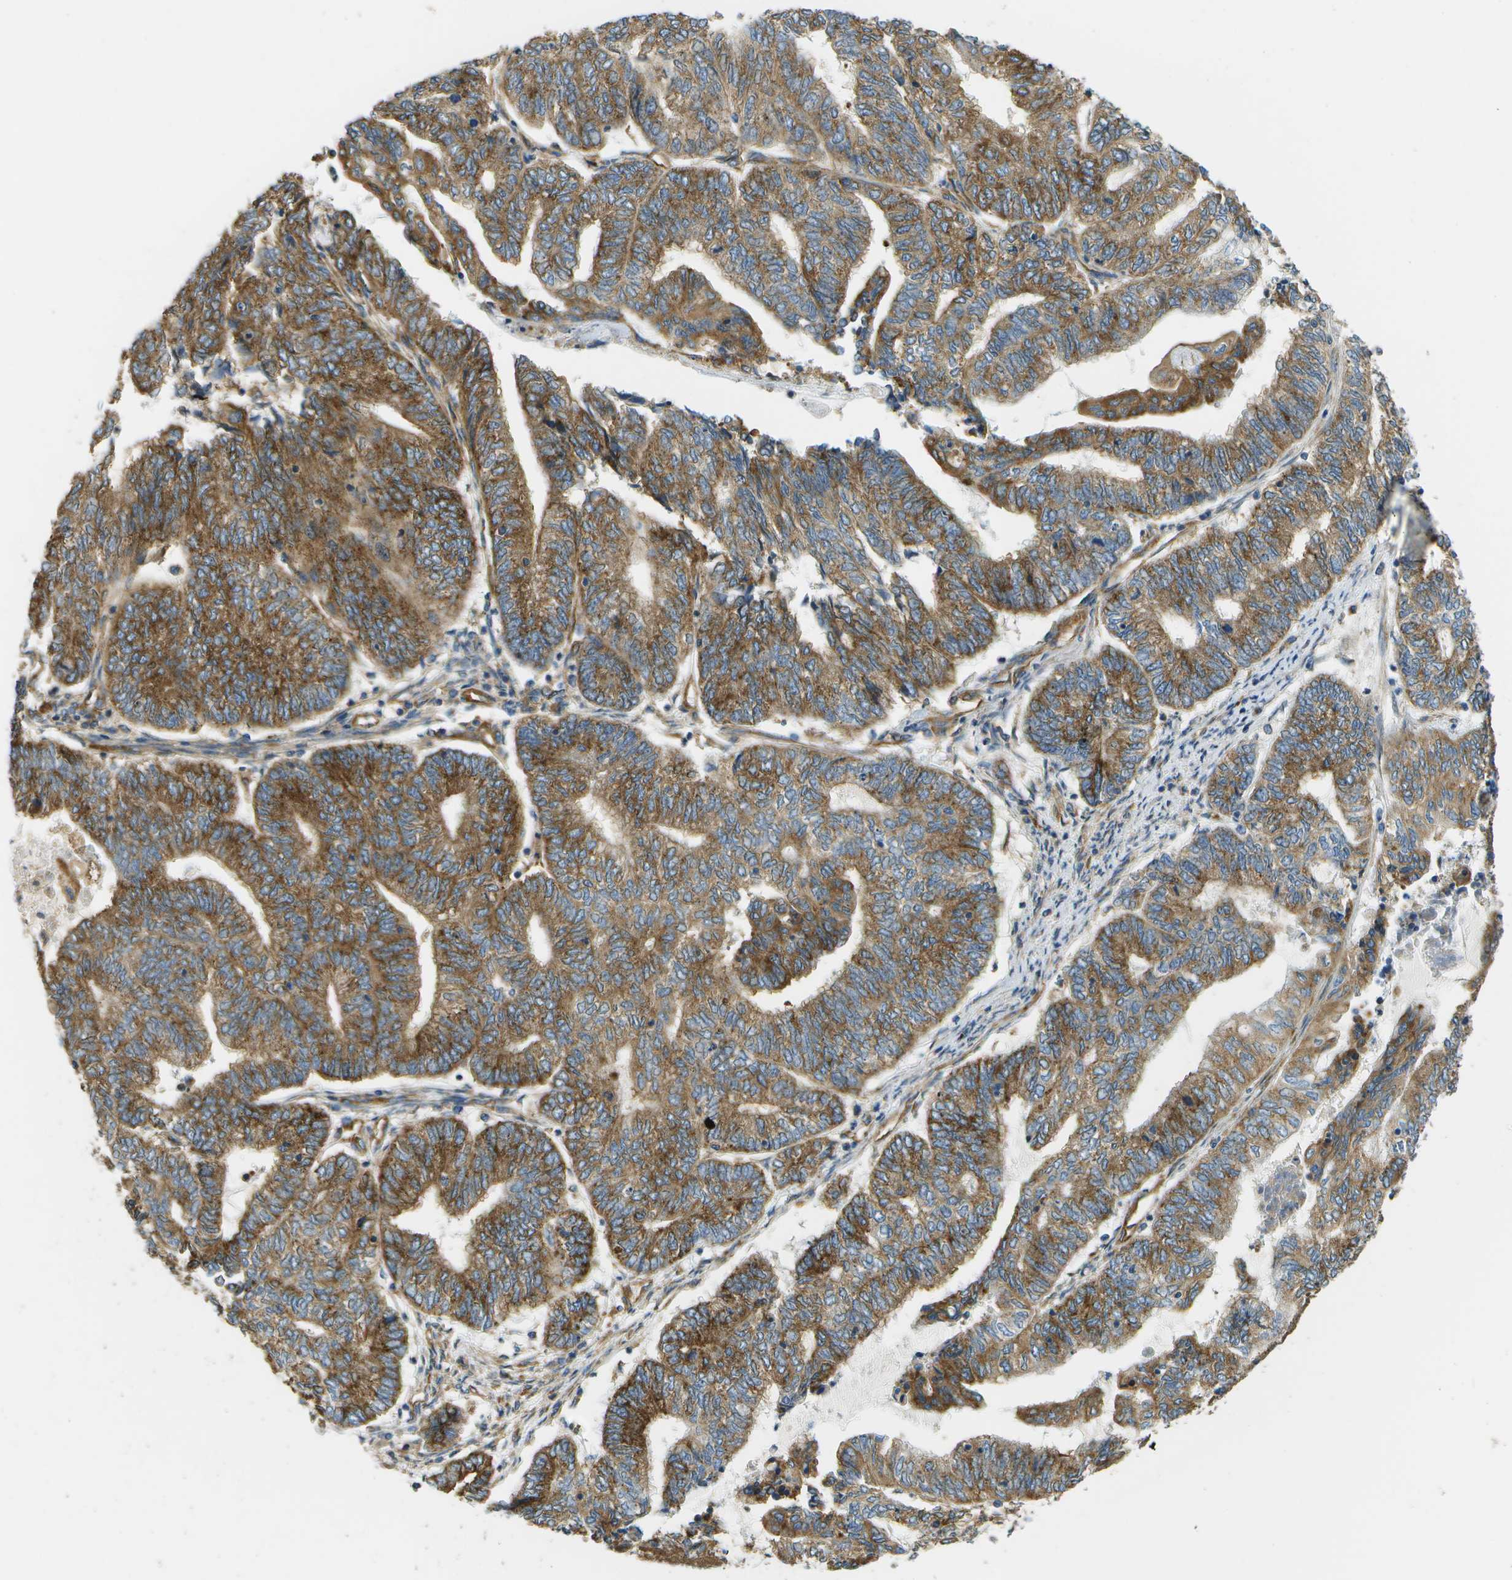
{"staining": {"intensity": "strong", "quantity": ">75%", "location": "cytoplasmic/membranous"}, "tissue": "endometrial cancer", "cell_type": "Tumor cells", "image_type": "cancer", "snomed": [{"axis": "morphology", "description": "Adenocarcinoma, NOS"}, {"axis": "topography", "description": "Uterus"}, {"axis": "topography", "description": "Endometrium"}], "caption": "Protein expression analysis of human endometrial cancer reveals strong cytoplasmic/membranous positivity in about >75% of tumor cells. (Brightfield microscopy of DAB IHC at high magnification).", "gene": "CLTC", "patient": {"sex": "female", "age": 70}}